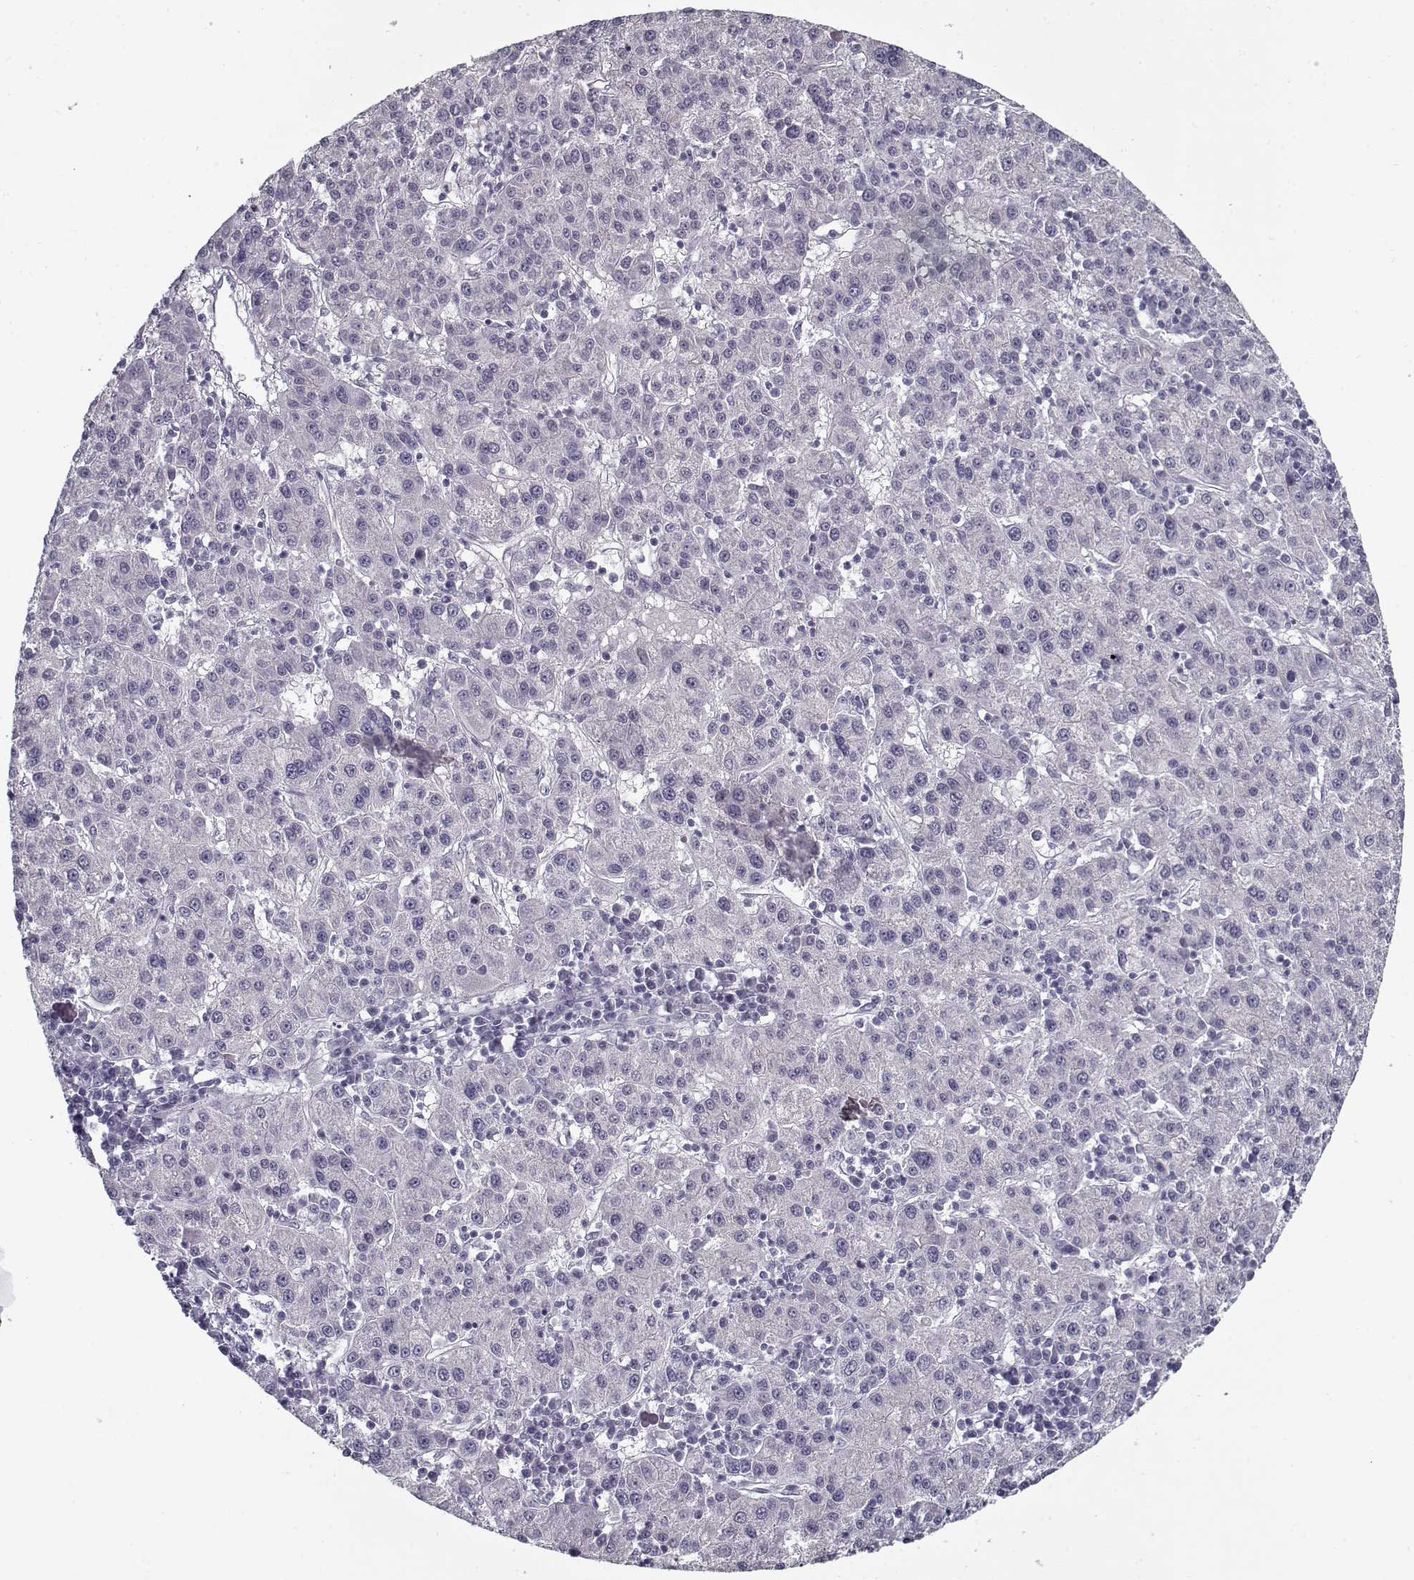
{"staining": {"intensity": "negative", "quantity": "none", "location": "none"}, "tissue": "liver cancer", "cell_type": "Tumor cells", "image_type": "cancer", "snomed": [{"axis": "morphology", "description": "Carcinoma, Hepatocellular, NOS"}, {"axis": "topography", "description": "Liver"}], "caption": "The histopathology image reveals no significant staining in tumor cells of liver cancer.", "gene": "SPACA9", "patient": {"sex": "female", "age": 60}}